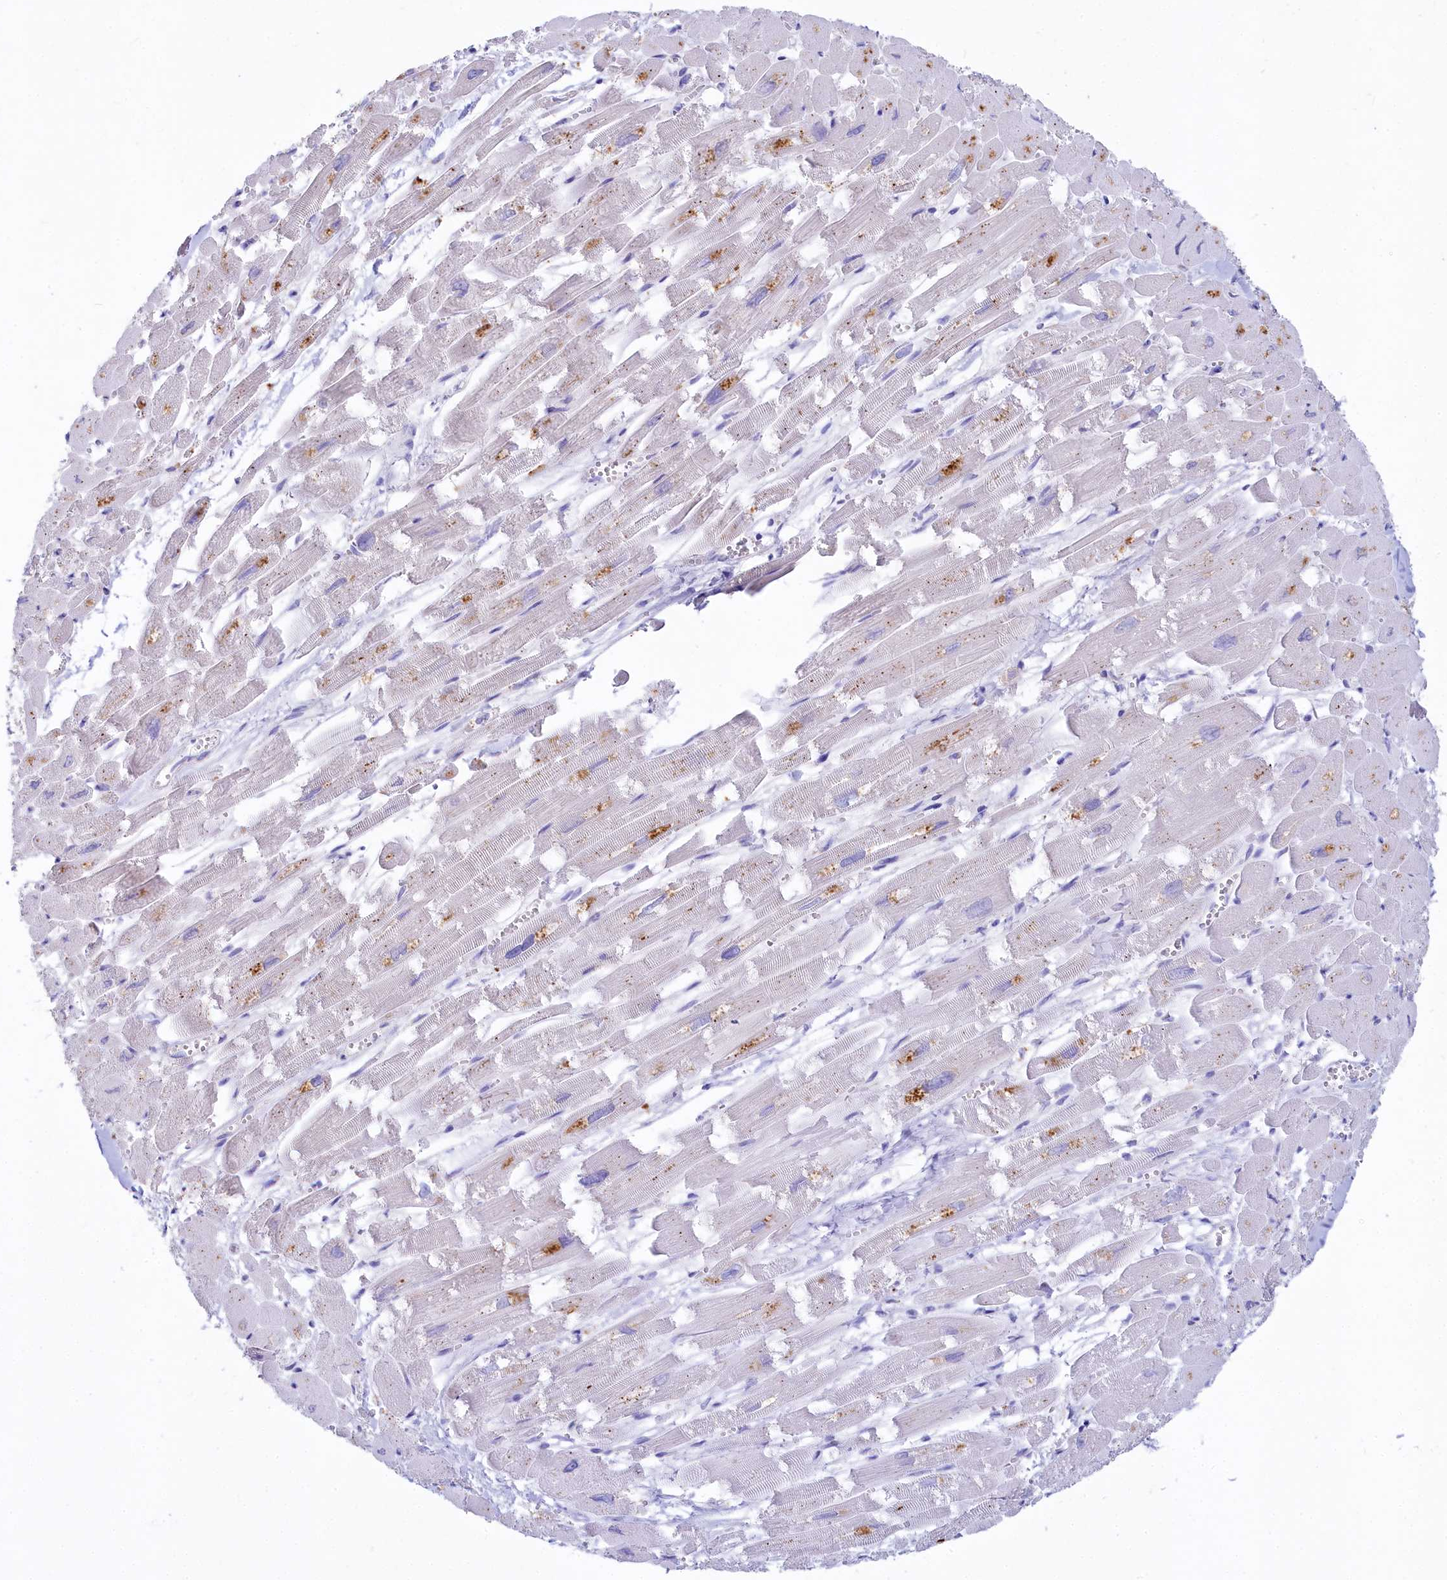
{"staining": {"intensity": "moderate", "quantity": "<25%", "location": "cytoplasmic/membranous"}, "tissue": "heart muscle", "cell_type": "Cardiomyocytes", "image_type": "normal", "snomed": [{"axis": "morphology", "description": "Normal tissue, NOS"}, {"axis": "topography", "description": "Heart"}], "caption": "Heart muscle was stained to show a protein in brown. There is low levels of moderate cytoplasmic/membranous positivity in approximately <25% of cardiomyocytes. (Brightfield microscopy of DAB IHC at high magnification).", "gene": "VPS26B", "patient": {"sex": "male", "age": 54}}